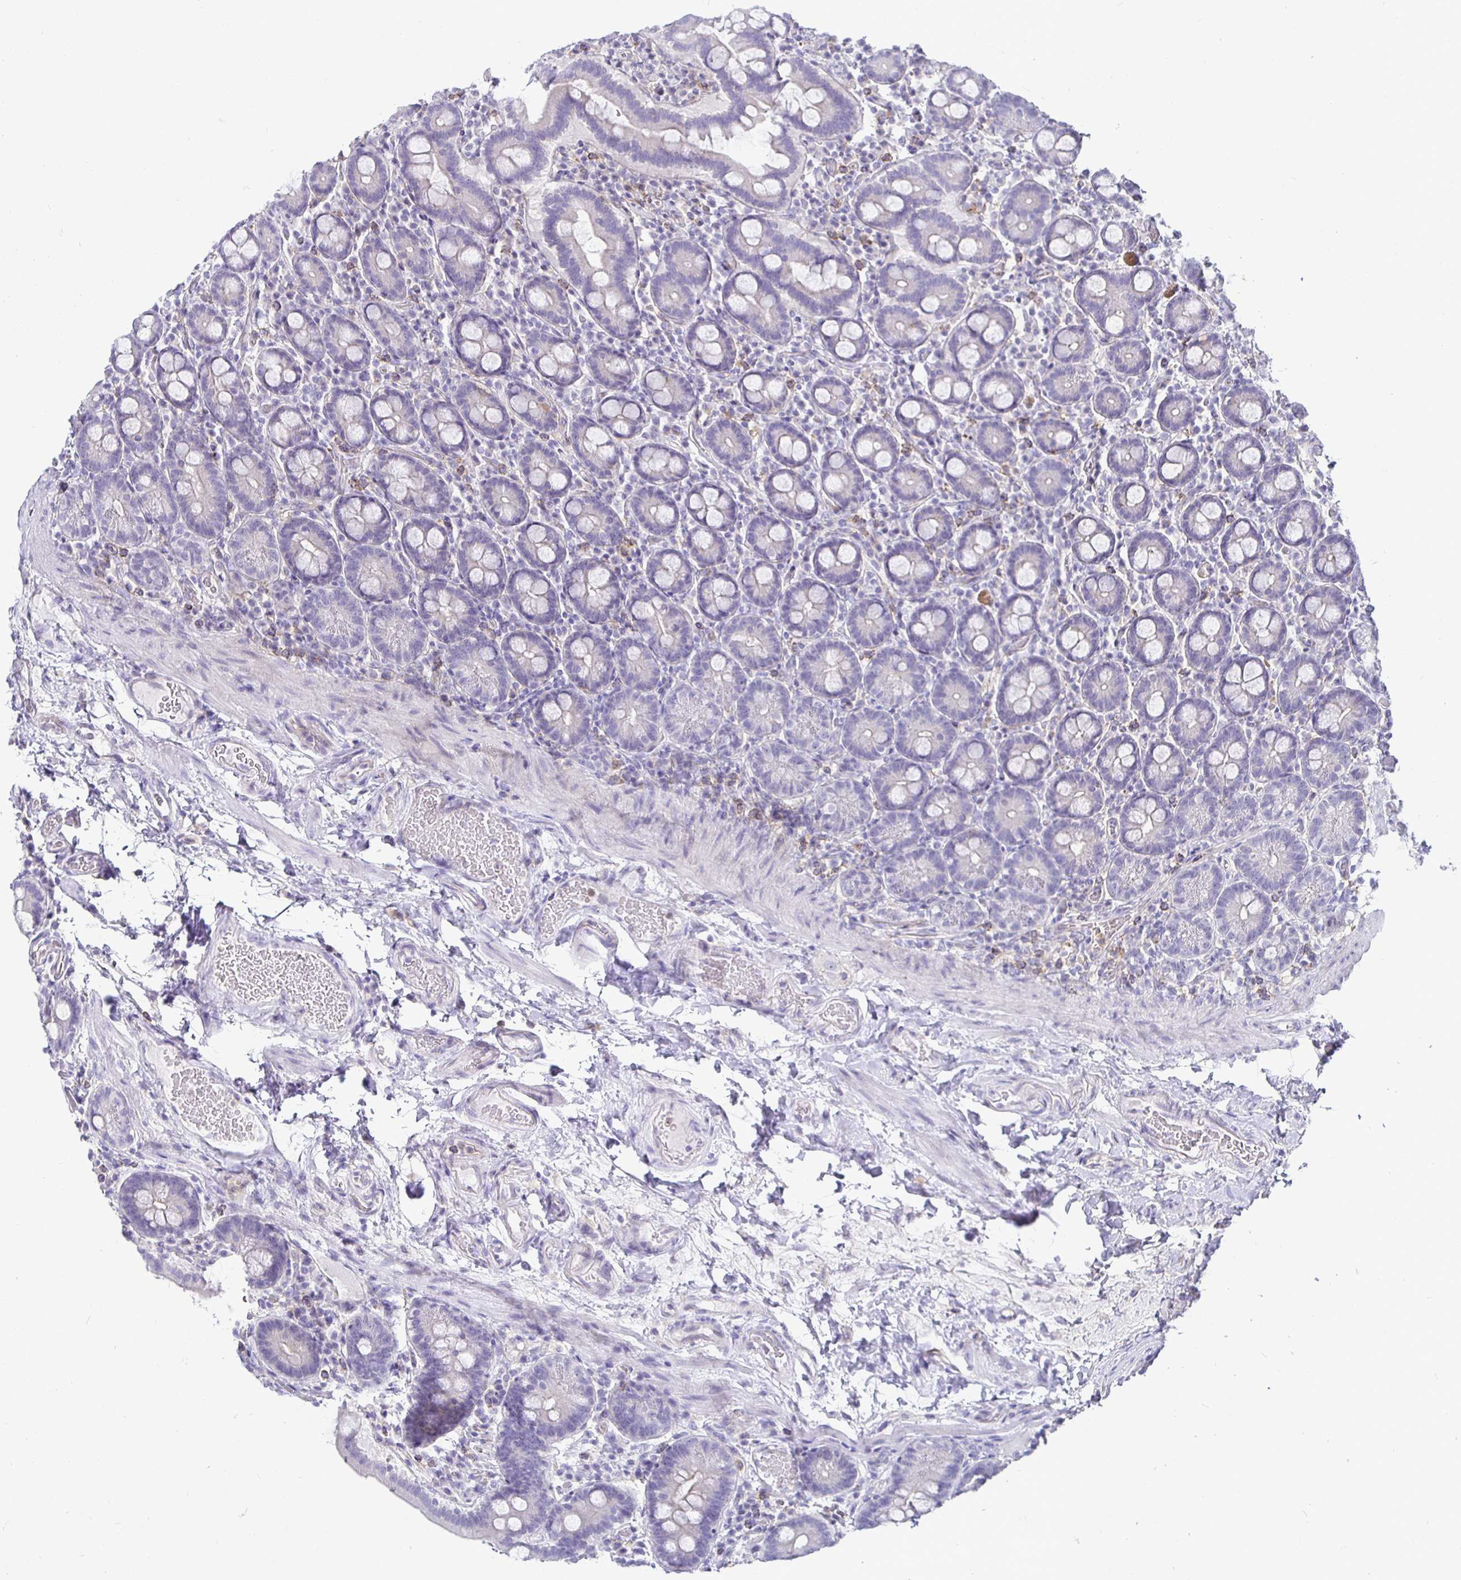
{"staining": {"intensity": "negative", "quantity": "none", "location": "none"}, "tissue": "small intestine", "cell_type": "Glandular cells", "image_type": "normal", "snomed": [{"axis": "morphology", "description": "Normal tissue, NOS"}, {"axis": "topography", "description": "Small intestine"}], "caption": "This photomicrograph is of benign small intestine stained with immunohistochemistry (IHC) to label a protein in brown with the nuclei are counter-stained blue. There is no positivity in glandular cells.", "gene": "SIRPA", "patient": {"sex": "male", "age": 26}}